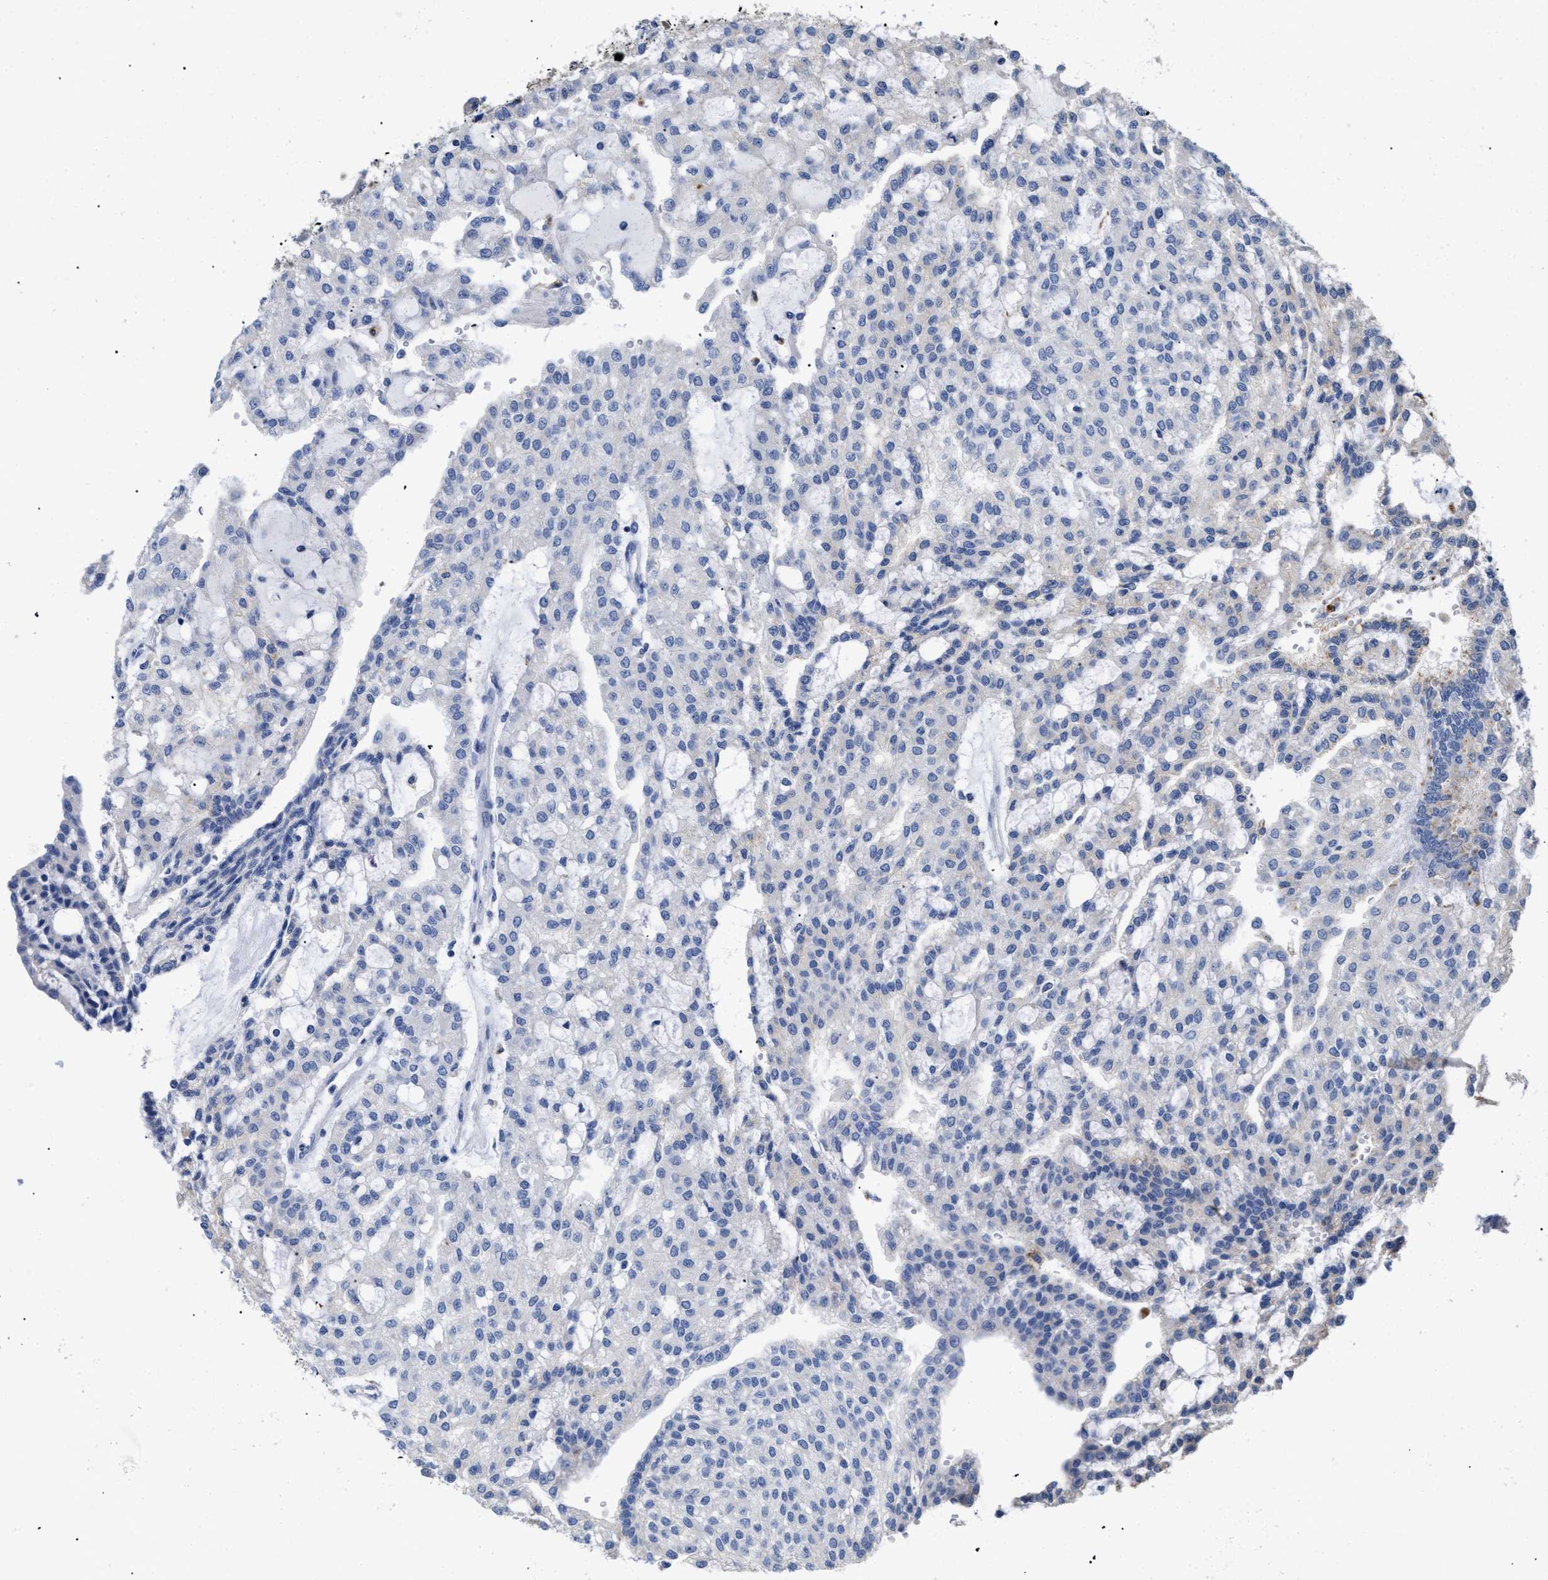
{"staining": {"intensity": "negative", "quantity": "none", "location": "none"}, "tissue": "renal cancer", "cell_type": "Tumor cells", "image_type": "cancer", "snomed": [{"axis": "morphology", "description": "Adenocarcinoma, NOS"}, {"axis": "topography", "description": "Kidney"}], "caption": "This is a image of immunohistochemistry staining of renal adenocarcinoma, which shows no positivity in tumor cells.", "gene": "APOBEC2", "patient": {"sex": "male", "age": 63}}